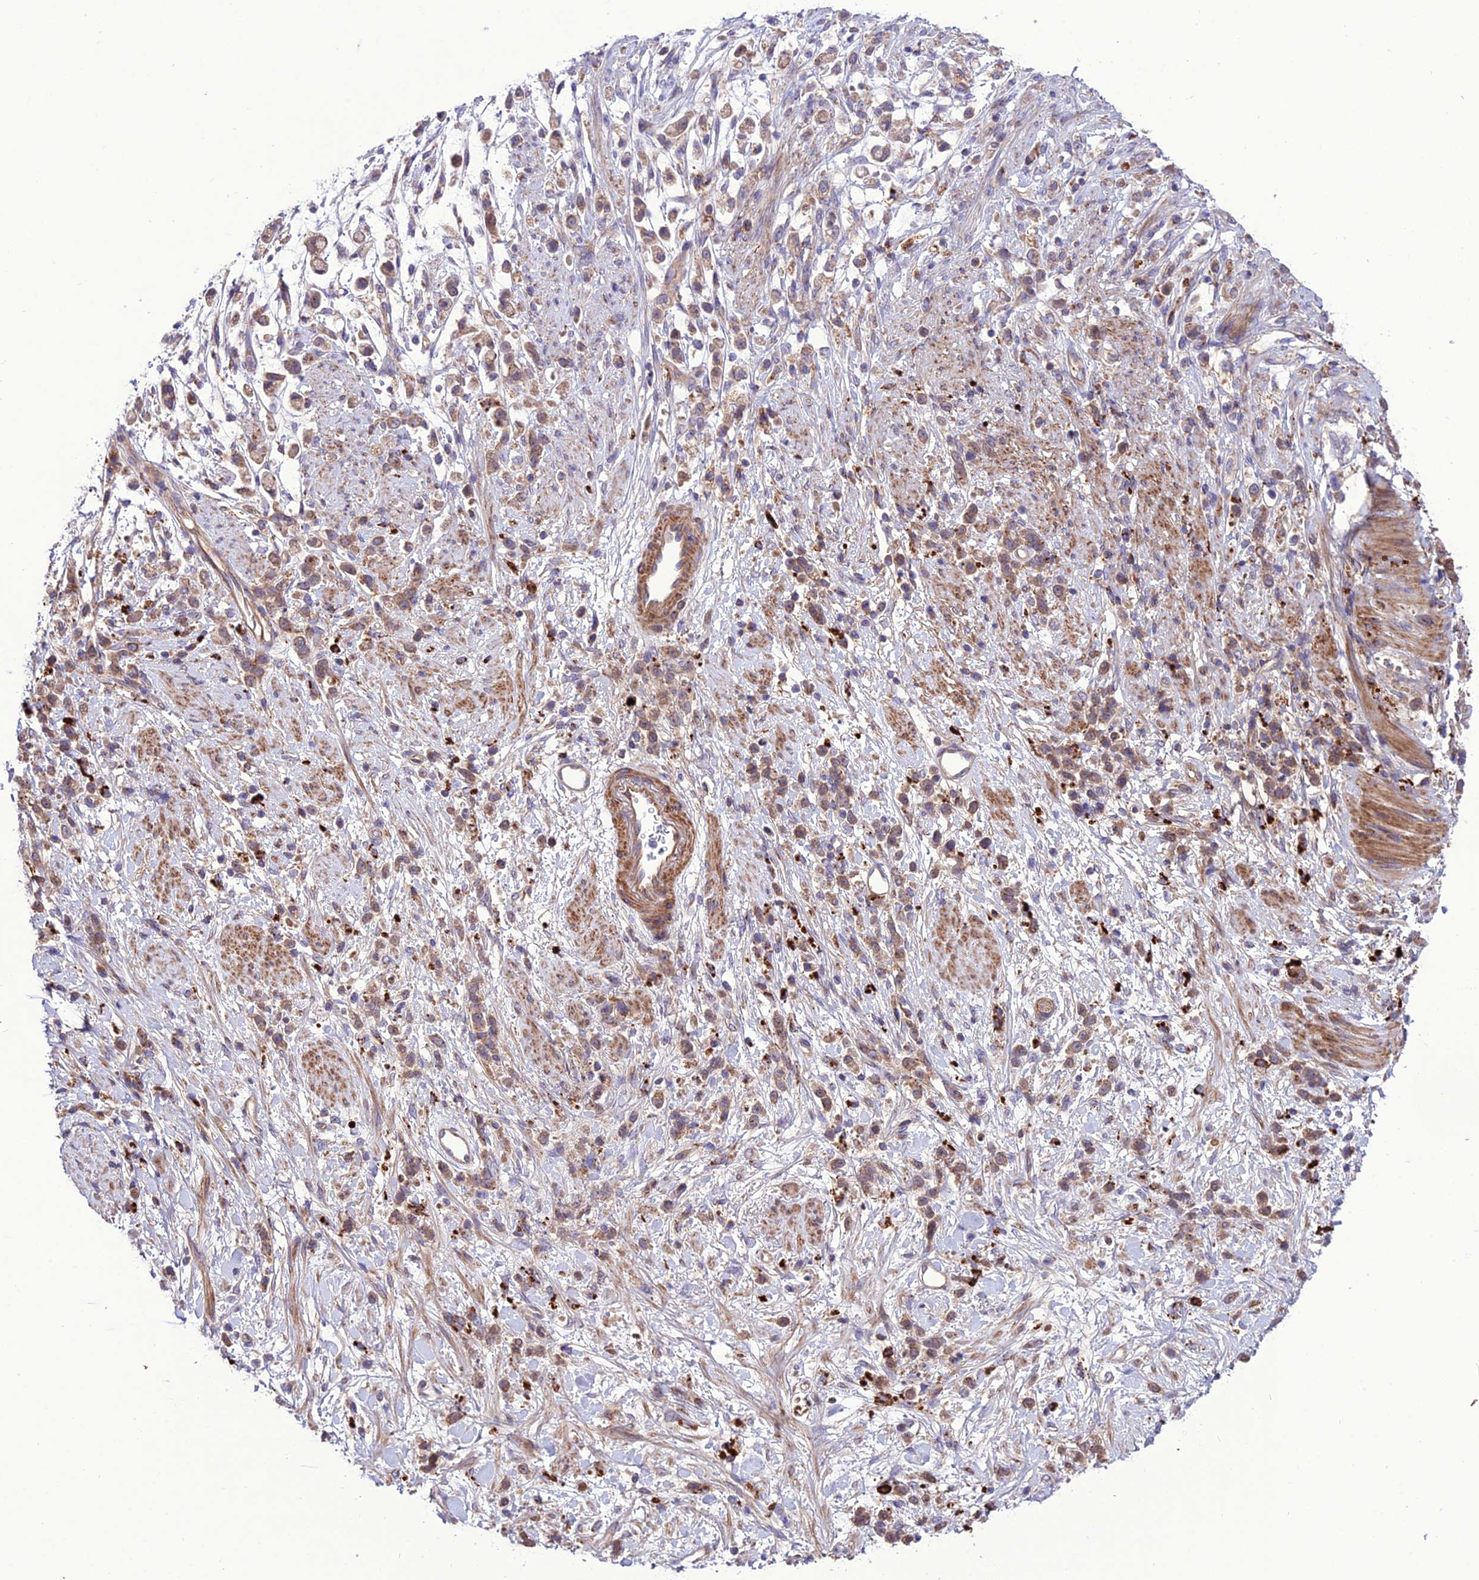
{"staining": {"intensity": "moderate", "quantity": ">75%", "location": "cytoplasmic/membranous"}, "tissue": "stomach cancer", "cell_type": "Tumor cells", "image_type": "cancer", "snomed": [{"axis": "morphology", "description": "Adenocarcinoma, NOS"}, {"axis": "topography", "description": "Stomach"}], "caption": "Protein expression analysis of human adenocarcinoma (stomach) reveals moderate cytoplasmic/membranous staining in about >75% of tumor cells.", "gene": "PPIL3", "patient": {"sex": "female", "age": 60}}